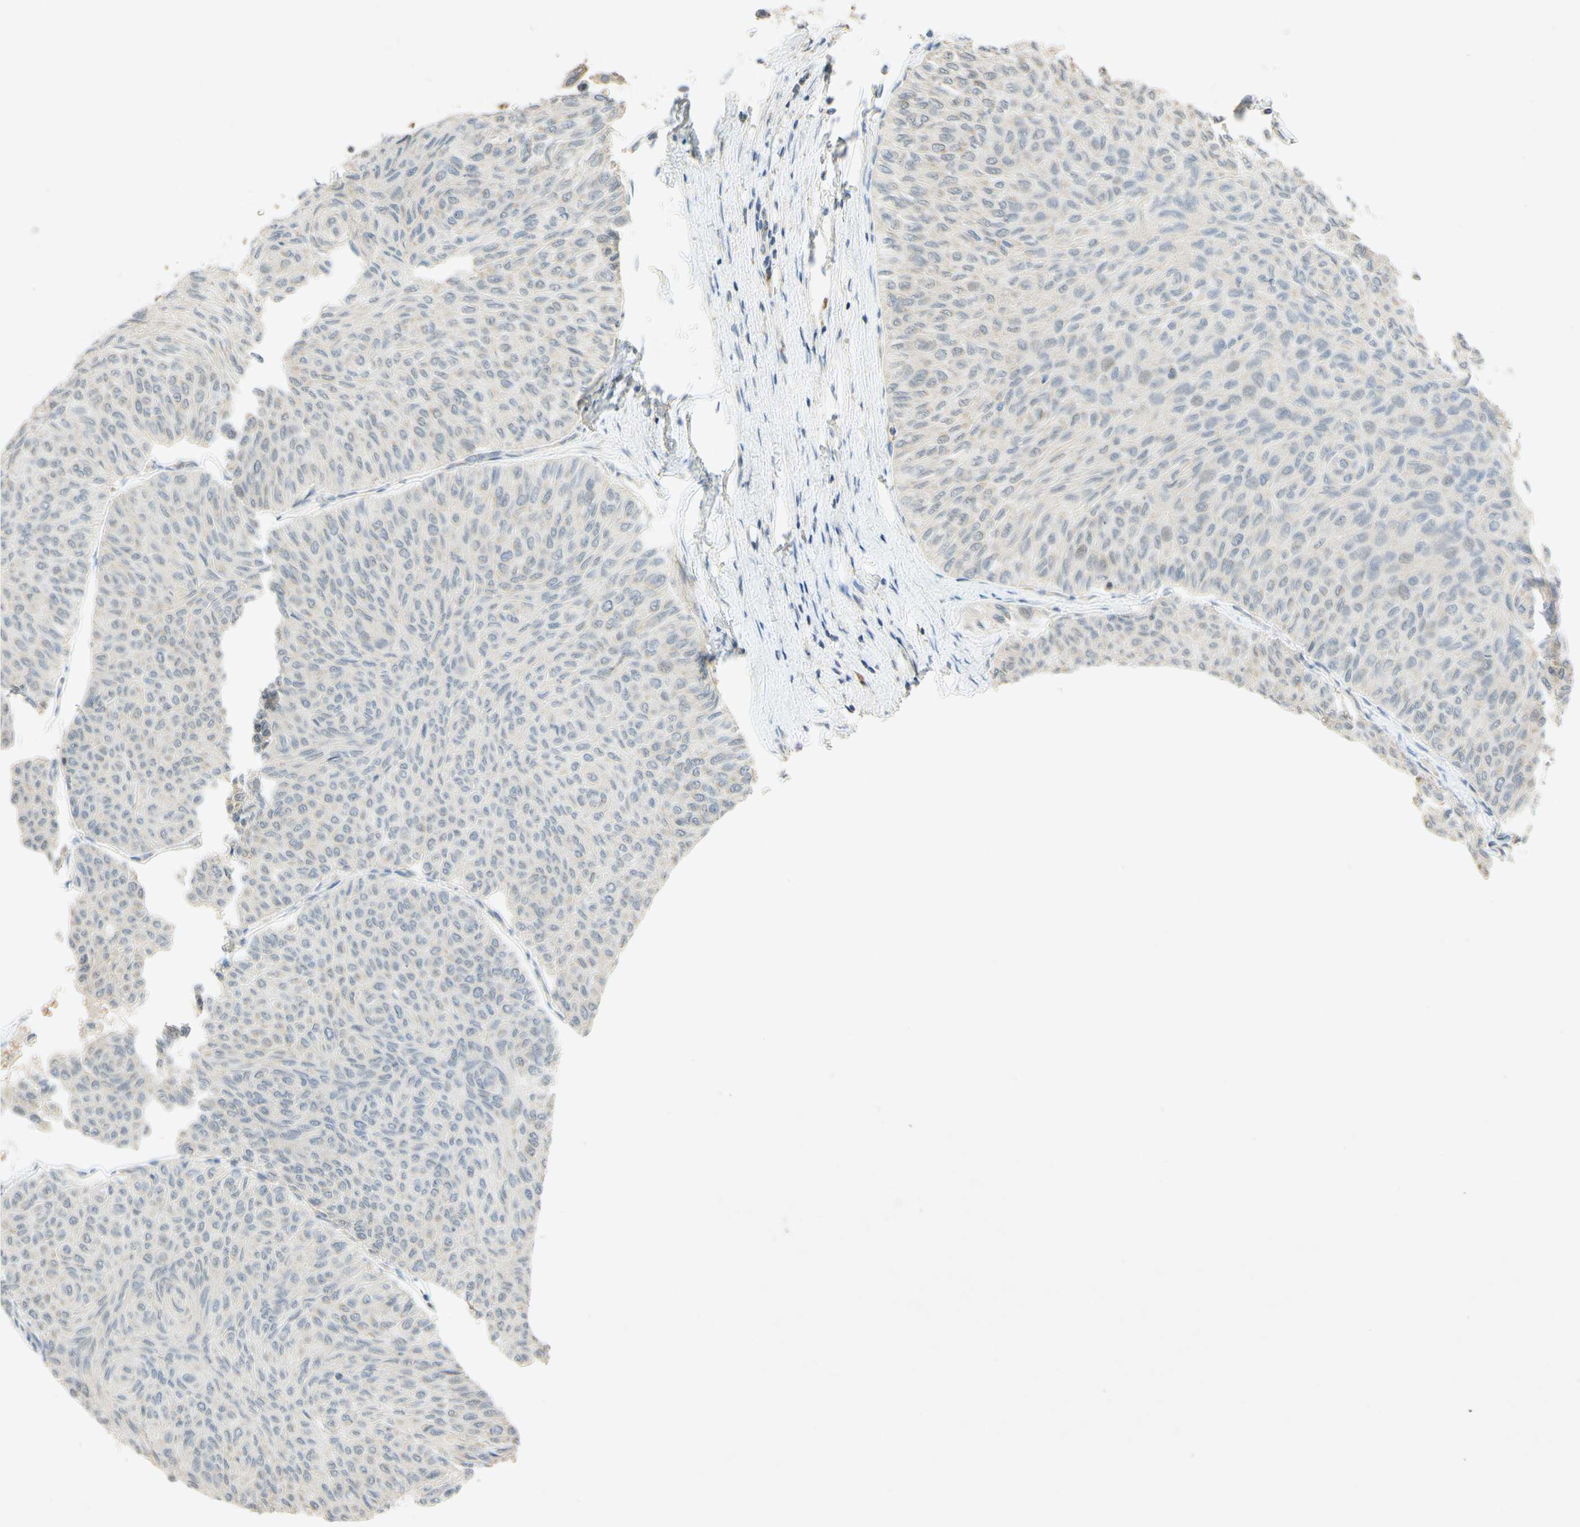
{"staining": {"intensity": "negative", "quantity": "none", "location": "none"}, "tissue": "urothelial cancer", "cell_type": "Tumor cells", "image_type": "cancer", "snomed": [{"axis": "morphology", "description": "Urothelial carcinoma, Low grade"}, {"axis": "topography", "description": "Urinary bladder"}], "caption": "The micrograph demonstrates no staining of tumor cells in urothelial carcinoma (low-grade). (DAB (3,3'-diaminobenzidine) IHC visualized using brightfield microscopy, high magnification).", "gene": "GATA1", "patient": {"sex": "male", "age": 78}}